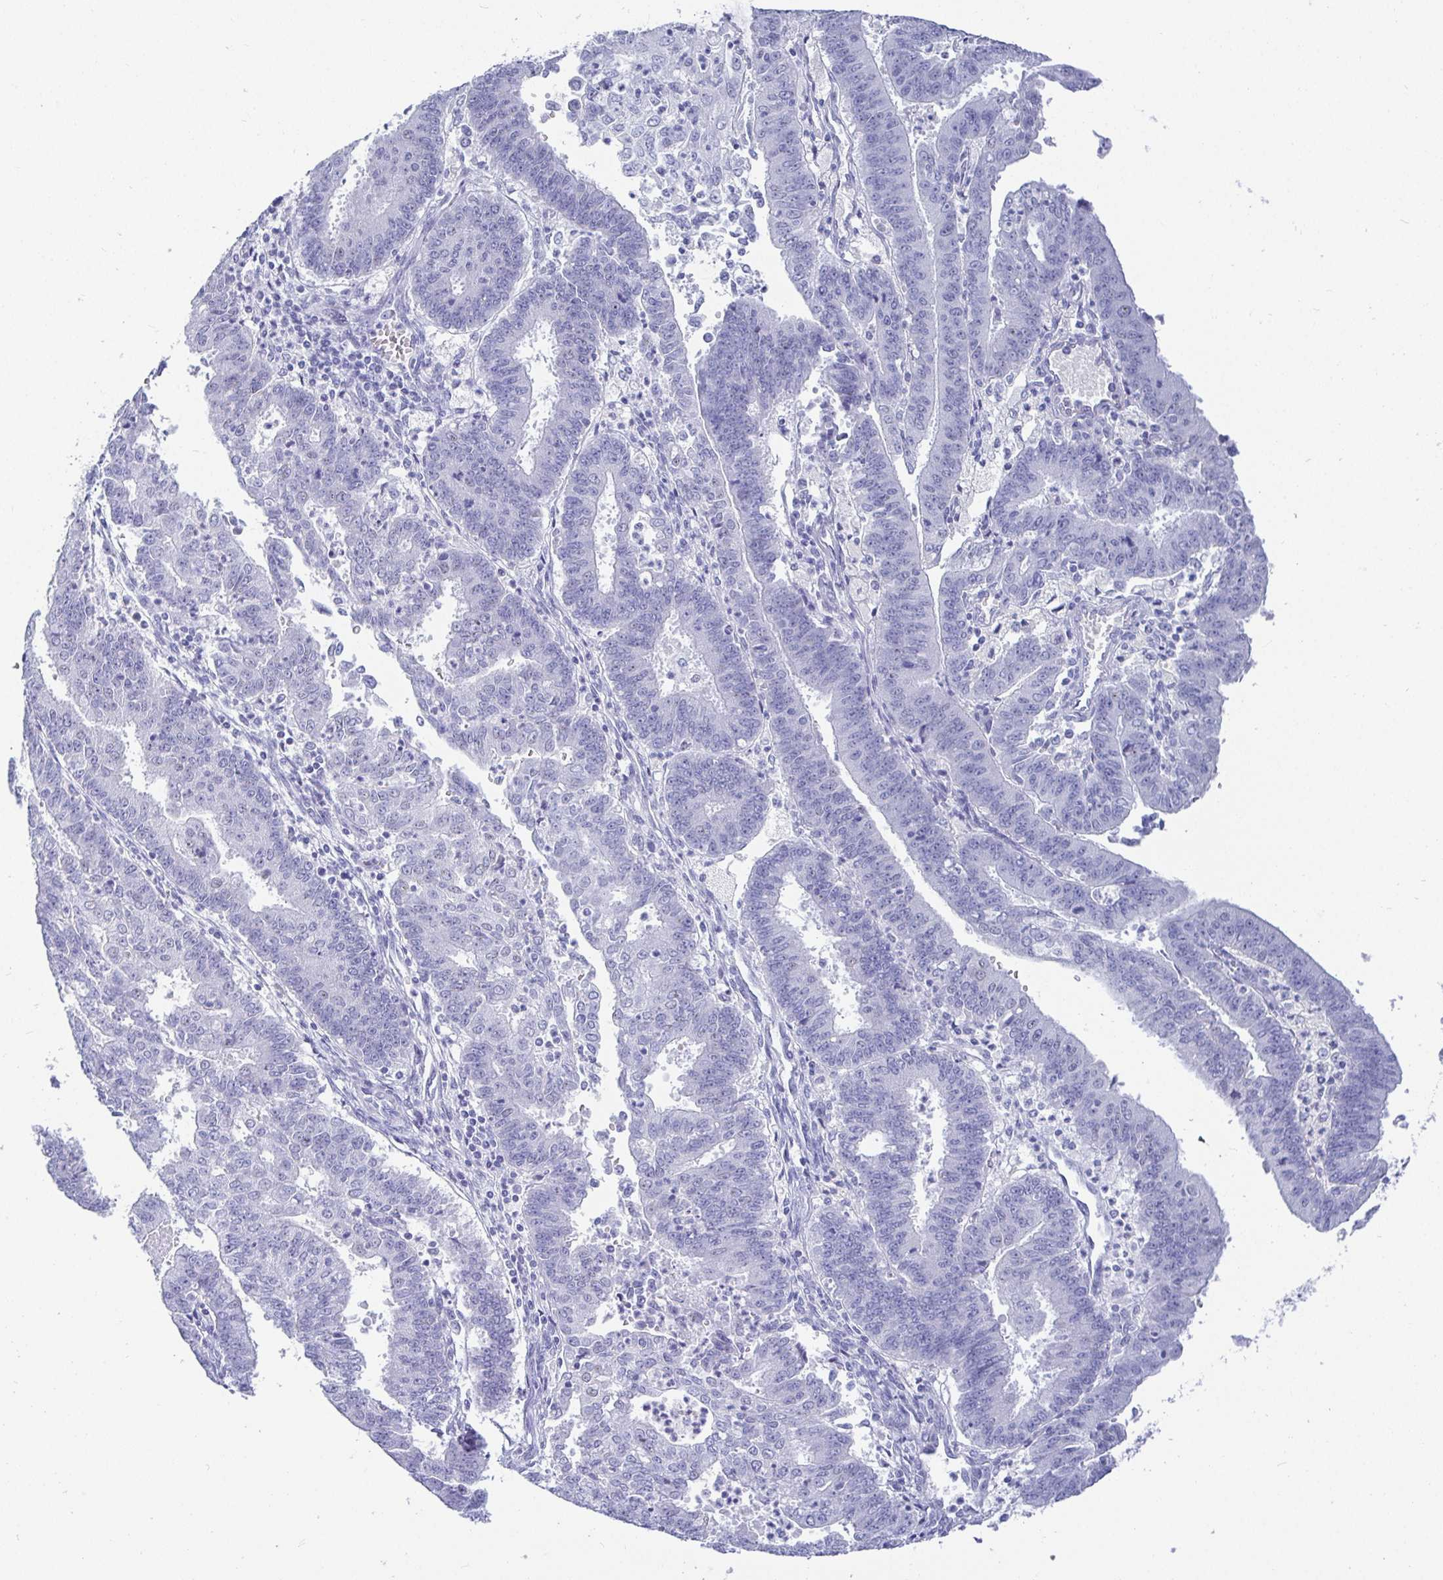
{"staining": {"intensity": "negative", "quantity": "none", "location": "none"}, "tissue": "endometrial cancer", "cell_type": "Tumor cells", "image_type": "cancer", "snomed": [{"axis": "morphology", "description": "Adenocarcinoma, NOS"}, {"axis": "topography", "description": "Endometrium"}], "caption": "DAB (3,3'-diaminobenzidine) immunohistochemical staining of human endometrial cancer (adenocarcinoma) shows no significant positivity in tumor cells.", "gene": "TMEM241", "patient": {"sex": "female", "age": 73}}